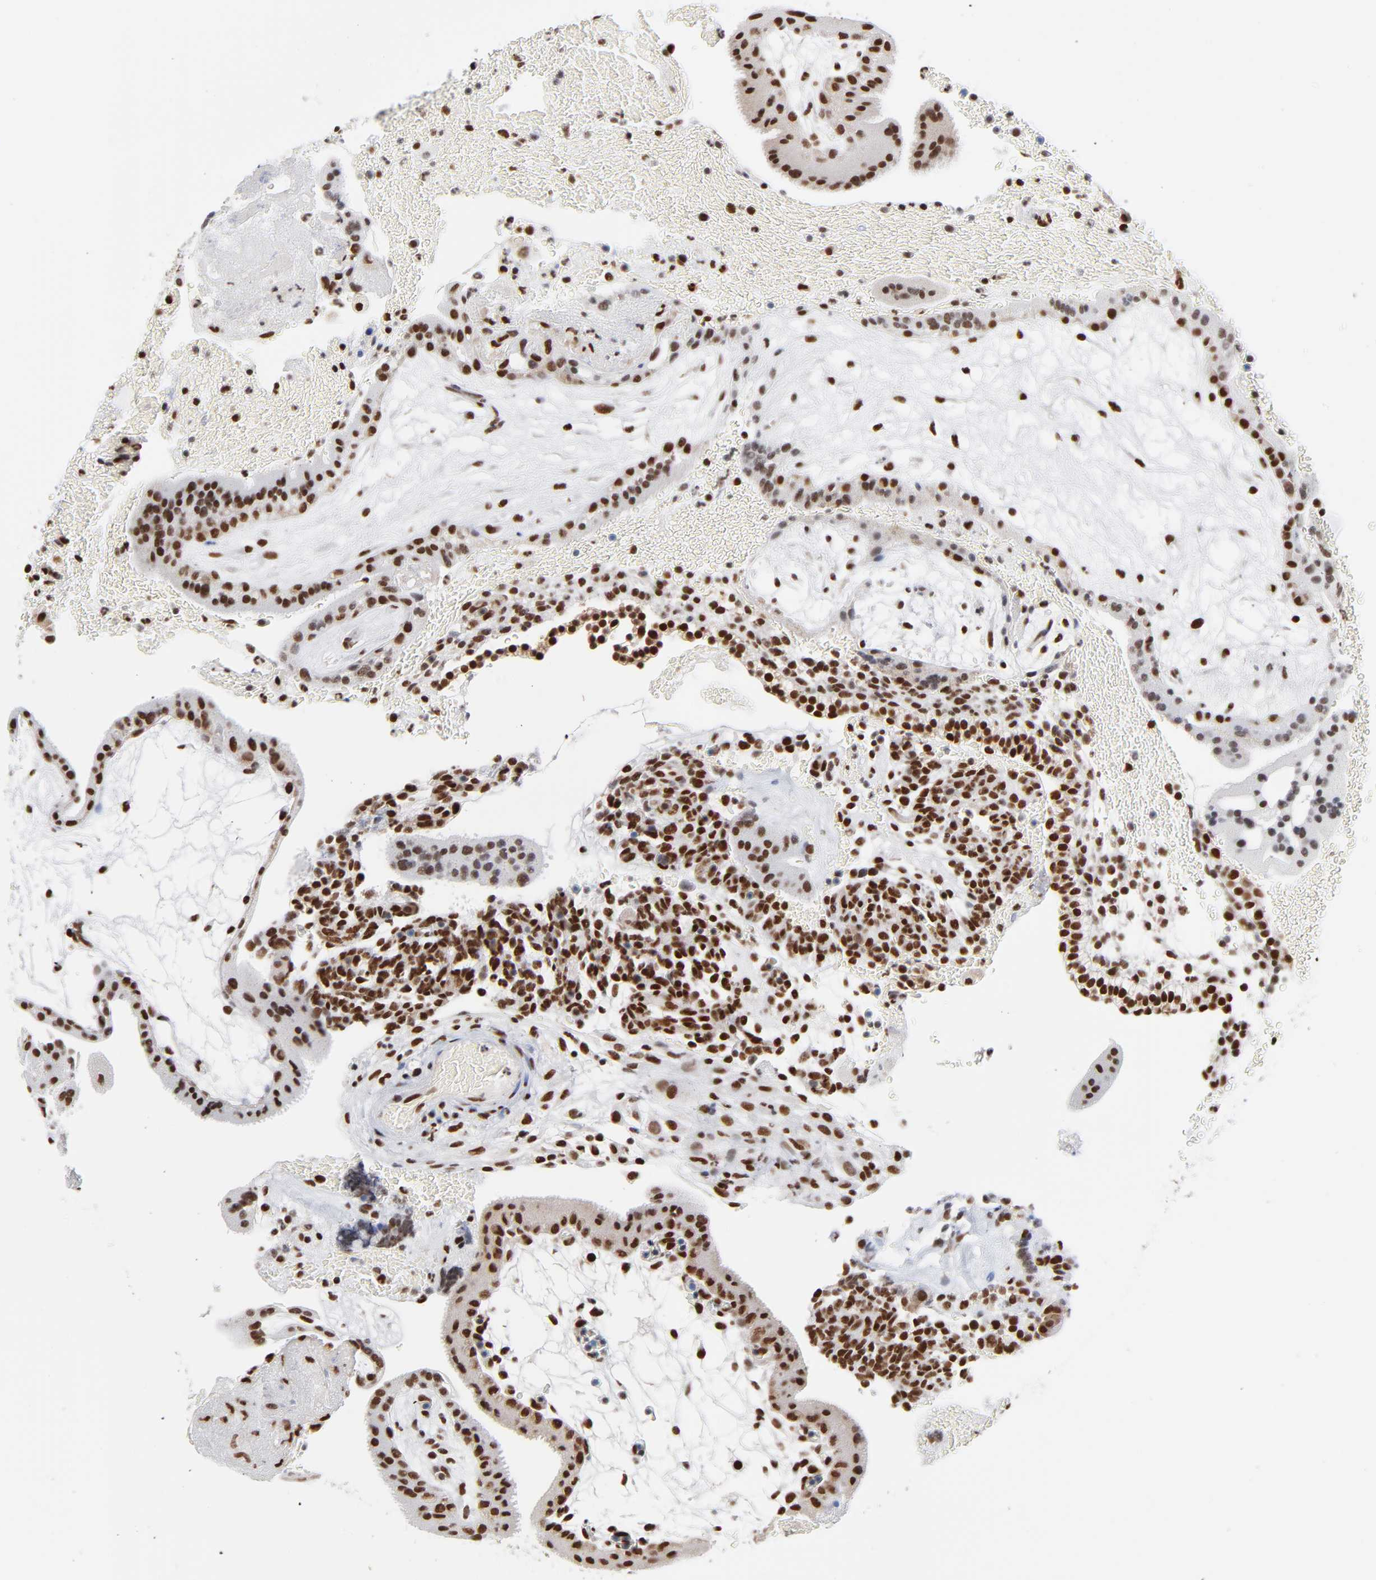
{"staining": {"intensity": "strong", "quantity": ">75%", "location": "nuclear"}, "tissue": "placenta", "cell_type": "Trophoblastic cells", "image_type": "normal", "snomed": [{"axis": "morphology", "description": "Normal tissue, NOS"}, {"axis": "topography", "description": "Placenta"}], "caption": "Strong nuclear staining is seen in about >75% of trophoblastic cells in normal placenta. The staining was performed using DAB, with brown indicating positive protein expression. Nuclei are stained blue with hematoxylin.", "gene": "CREB1", "patient": {"sex": "female", "age": 19}}